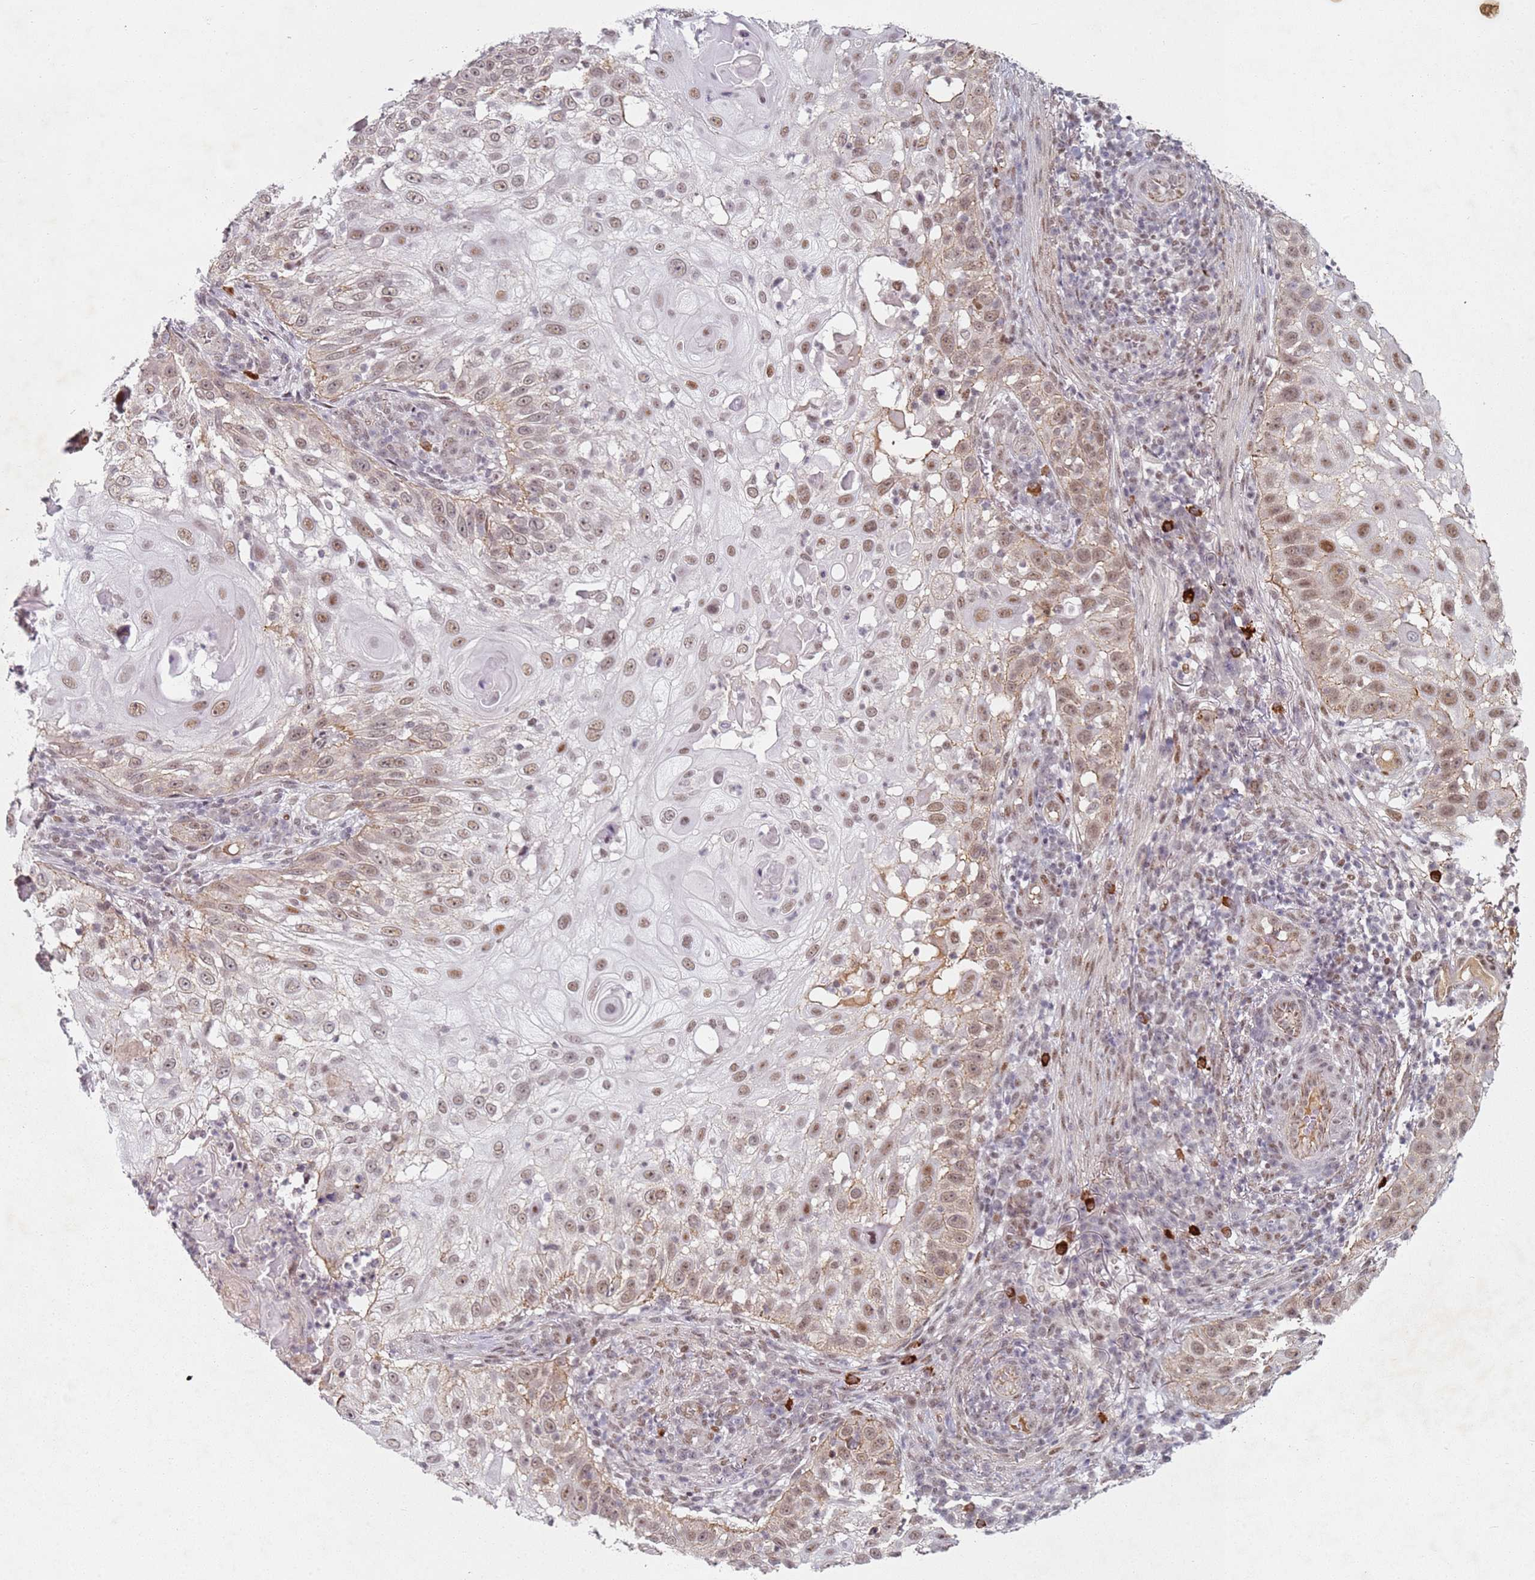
{"staining": {"intensity": "moderate", "quantity": ">75%", "location": "cytoplasmic/membranous,nuclear"}, "tissue": "skin cancer", "cell_type": "Tumor cells", "image_type": "cancer", "snomed": [{"axis": "morphology", "description": "Squamous cell carcinoma, NOS"}, {"axis": "topography", "description": "Skin"}], "caption": "The histopathology image exhibits a brown stain indicating the presence of a protein in the cytoplasmic/membranous and nuclear of tumor cells in skin cancer (squamous cell carcinoma). Using DAB (brown) and hematoxylin (blue) stains, captured at high magnification using brightfield microscopy.", "gene": "ATF6B", "patient": {"sex": "female", "age": 44}}